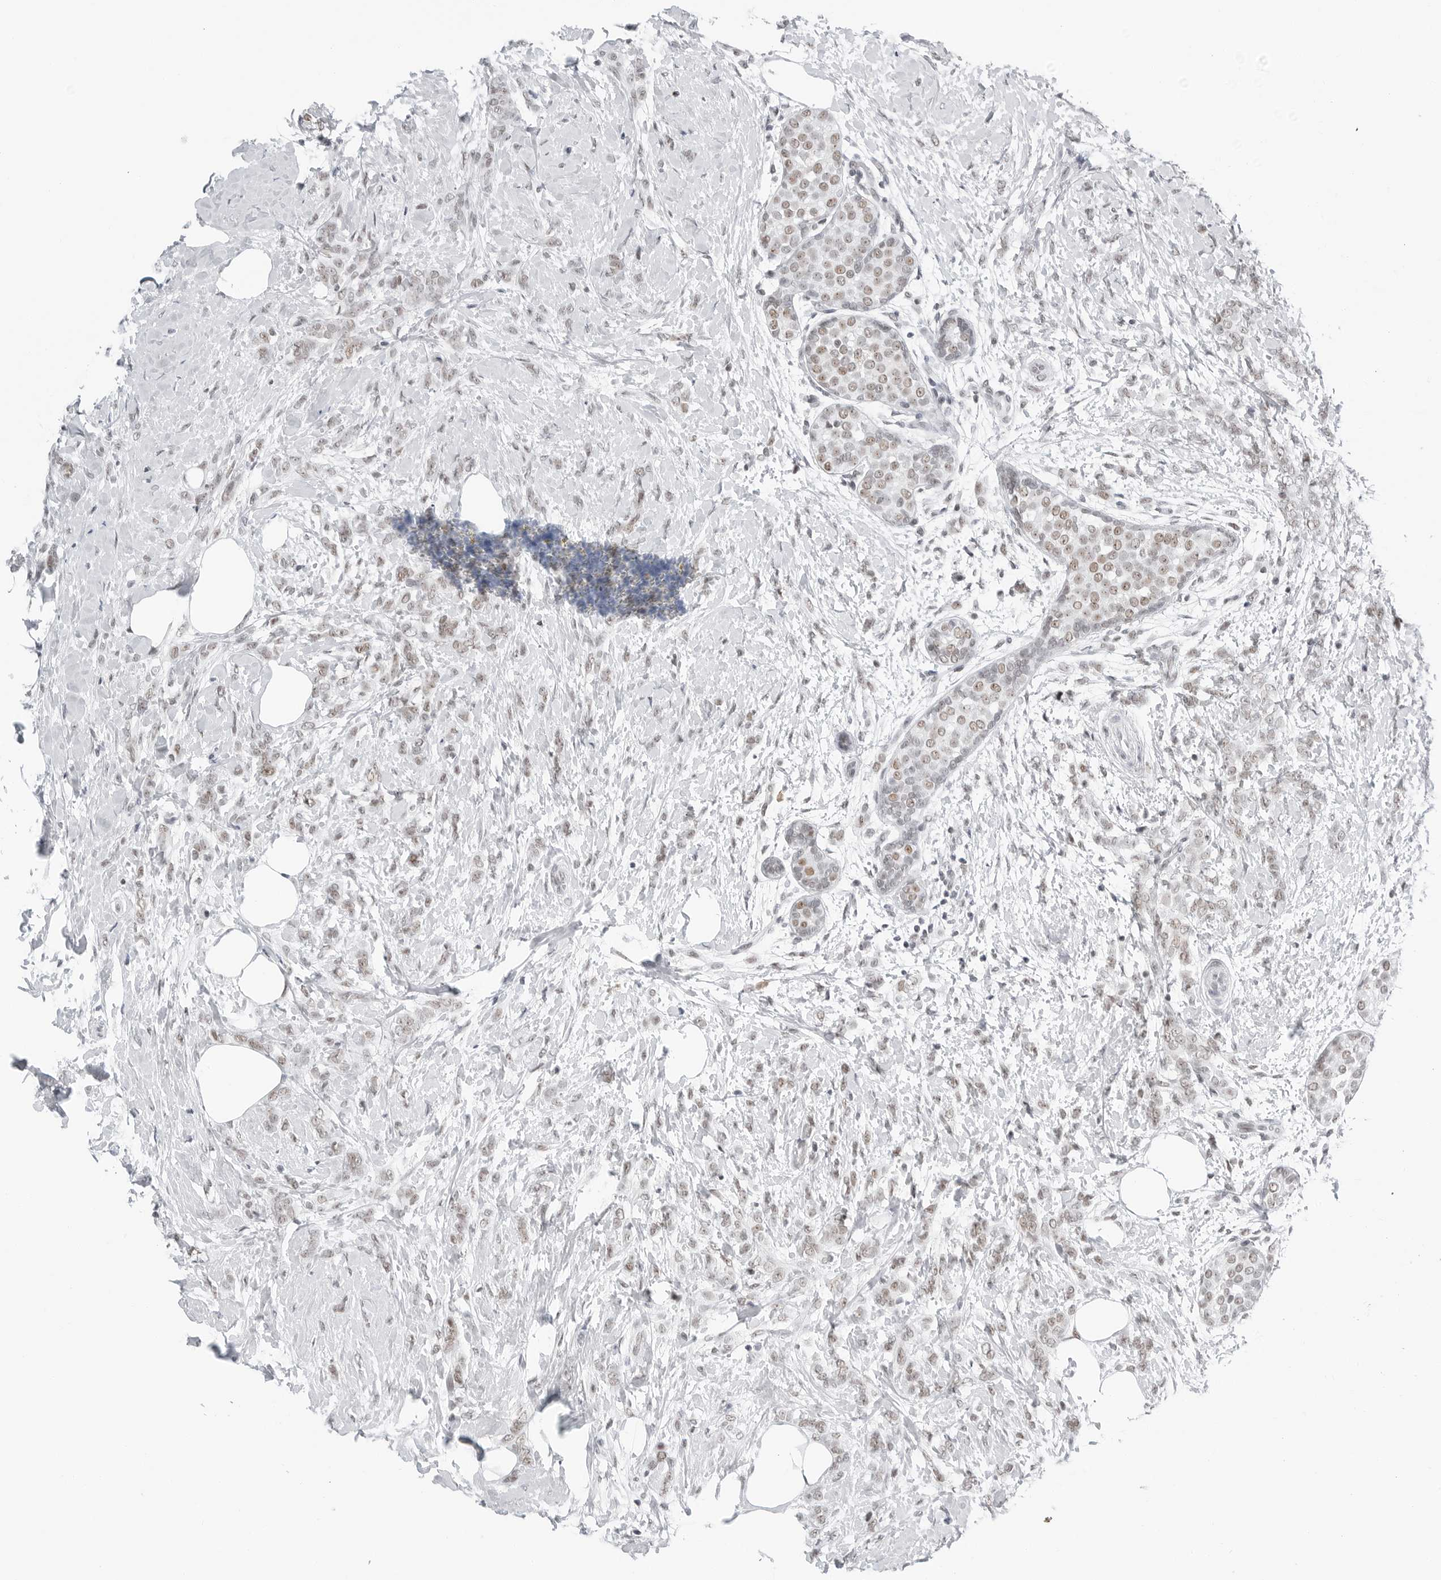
{"staining": {"intensity": "weak", "quantity": ">75%", "location": "nuclear"}, "tissue": "breast cancer", "cell_type": "Tumor cells", "image_type": "cancer", "snomed": [{"axis": "morphology", "description": "Lobular carcinoma, in situ"}, {"axis": "morphology", "description": "Lobular carcinoma"}, {"axis": "topography", "description": "Breast"}], "caption": "This histopathology image shows immunohistochemistry staining of breast lobular carcinoma in situ, with low weak nuclear positivity in about >75% of tumor cells.", "gene": "WRAP53", "patient": {"sex": "female", "age": 41}}